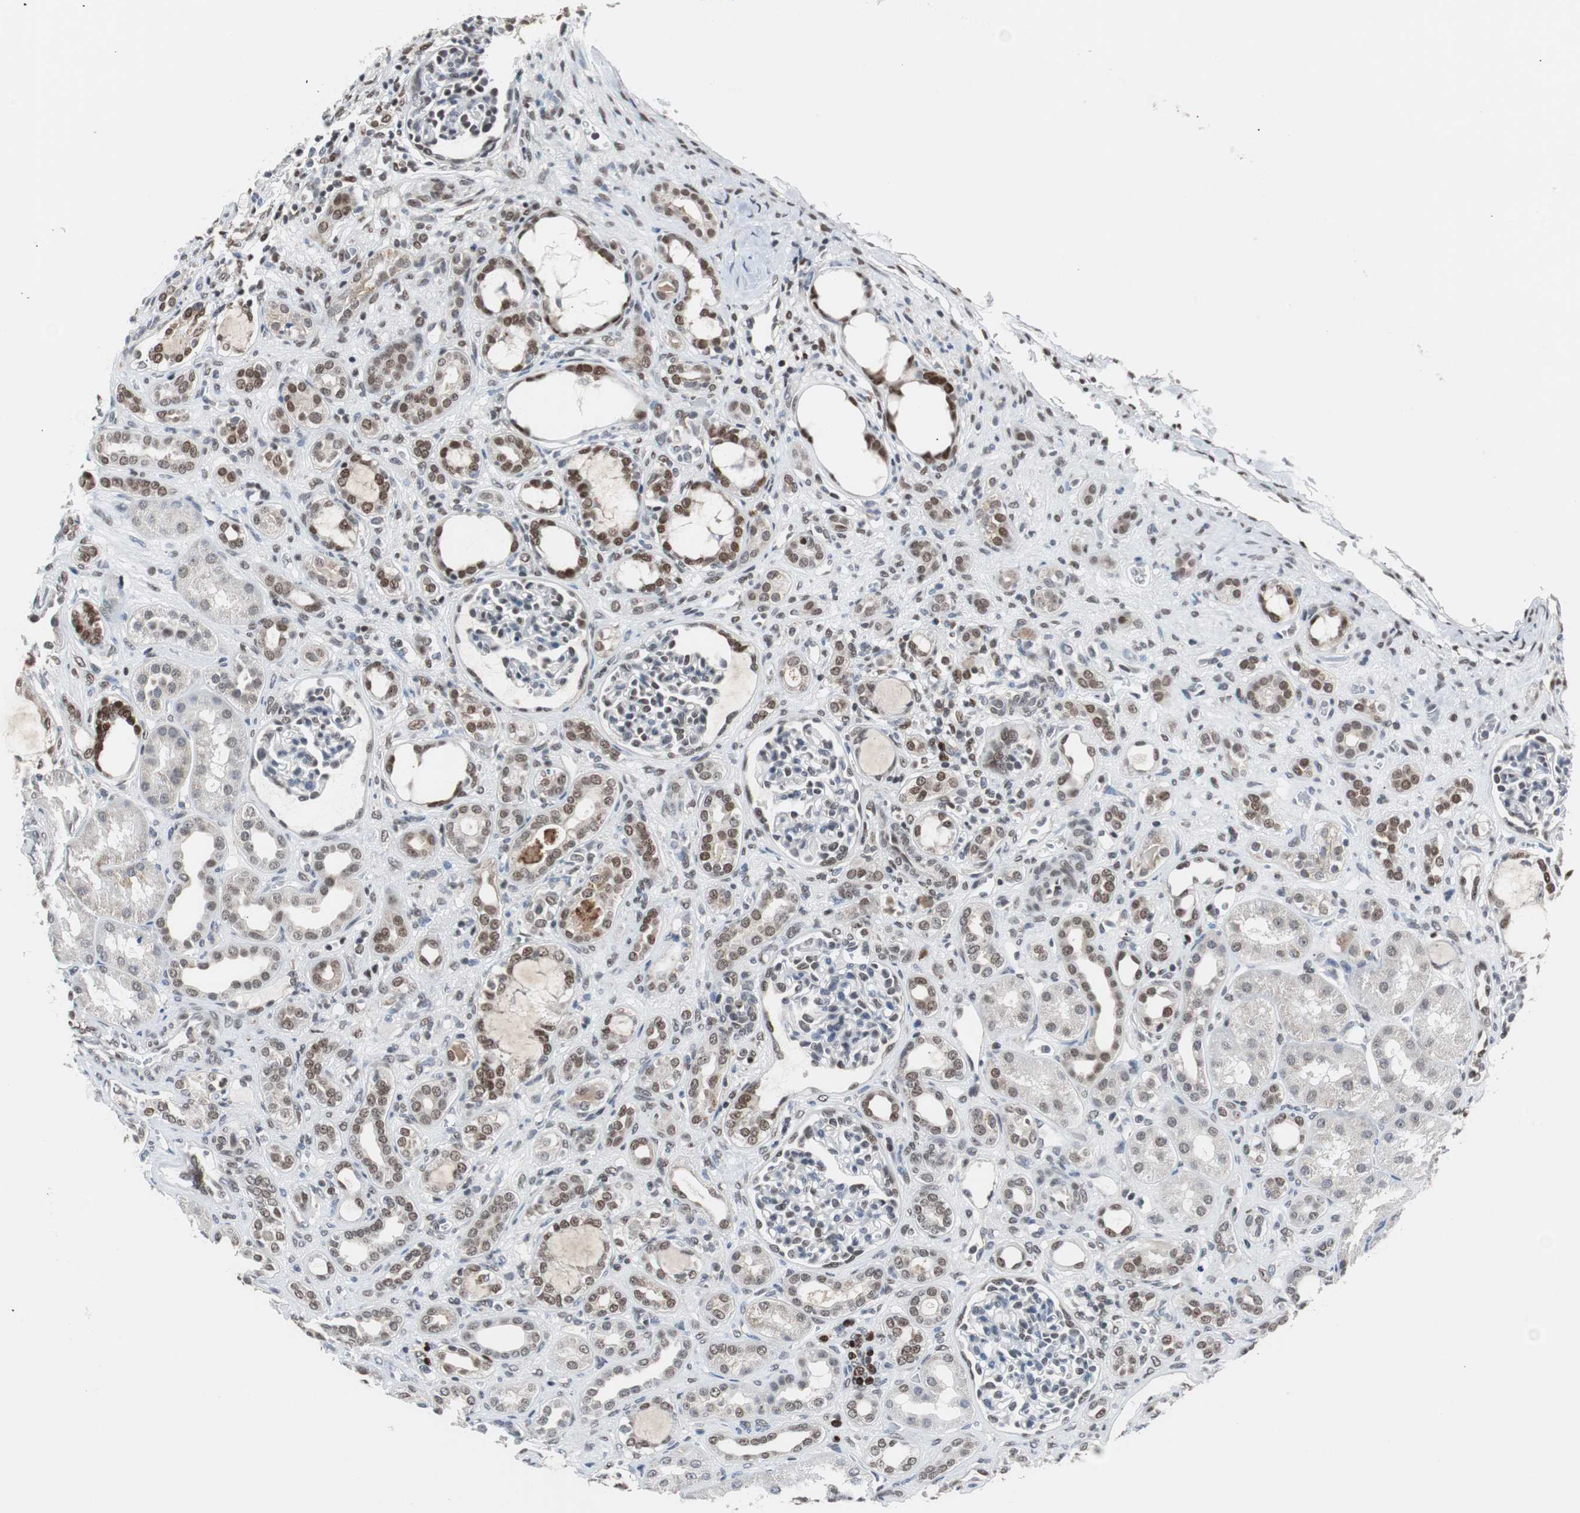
{"staining": {"intensity": "moderate", "quantity": "<25%", "location": "nuclear"}, "tissue": "kidney", "cell_type": "Cells in glomeruli", "image_type": "normal", "snomed": [{"axis": "morphology", "description": "Normal tissue, NOS"}, {"axis": "topography", "description": "Kidney"}], "caption": "This photomicrograph displays immunohistochemistry staining of unremarkable kidney, with low moderate nuclear expression in about <25% of cells in glomeruli.", "gene": "ZHX2", "patient": {"sex": "male", "age": 7}}